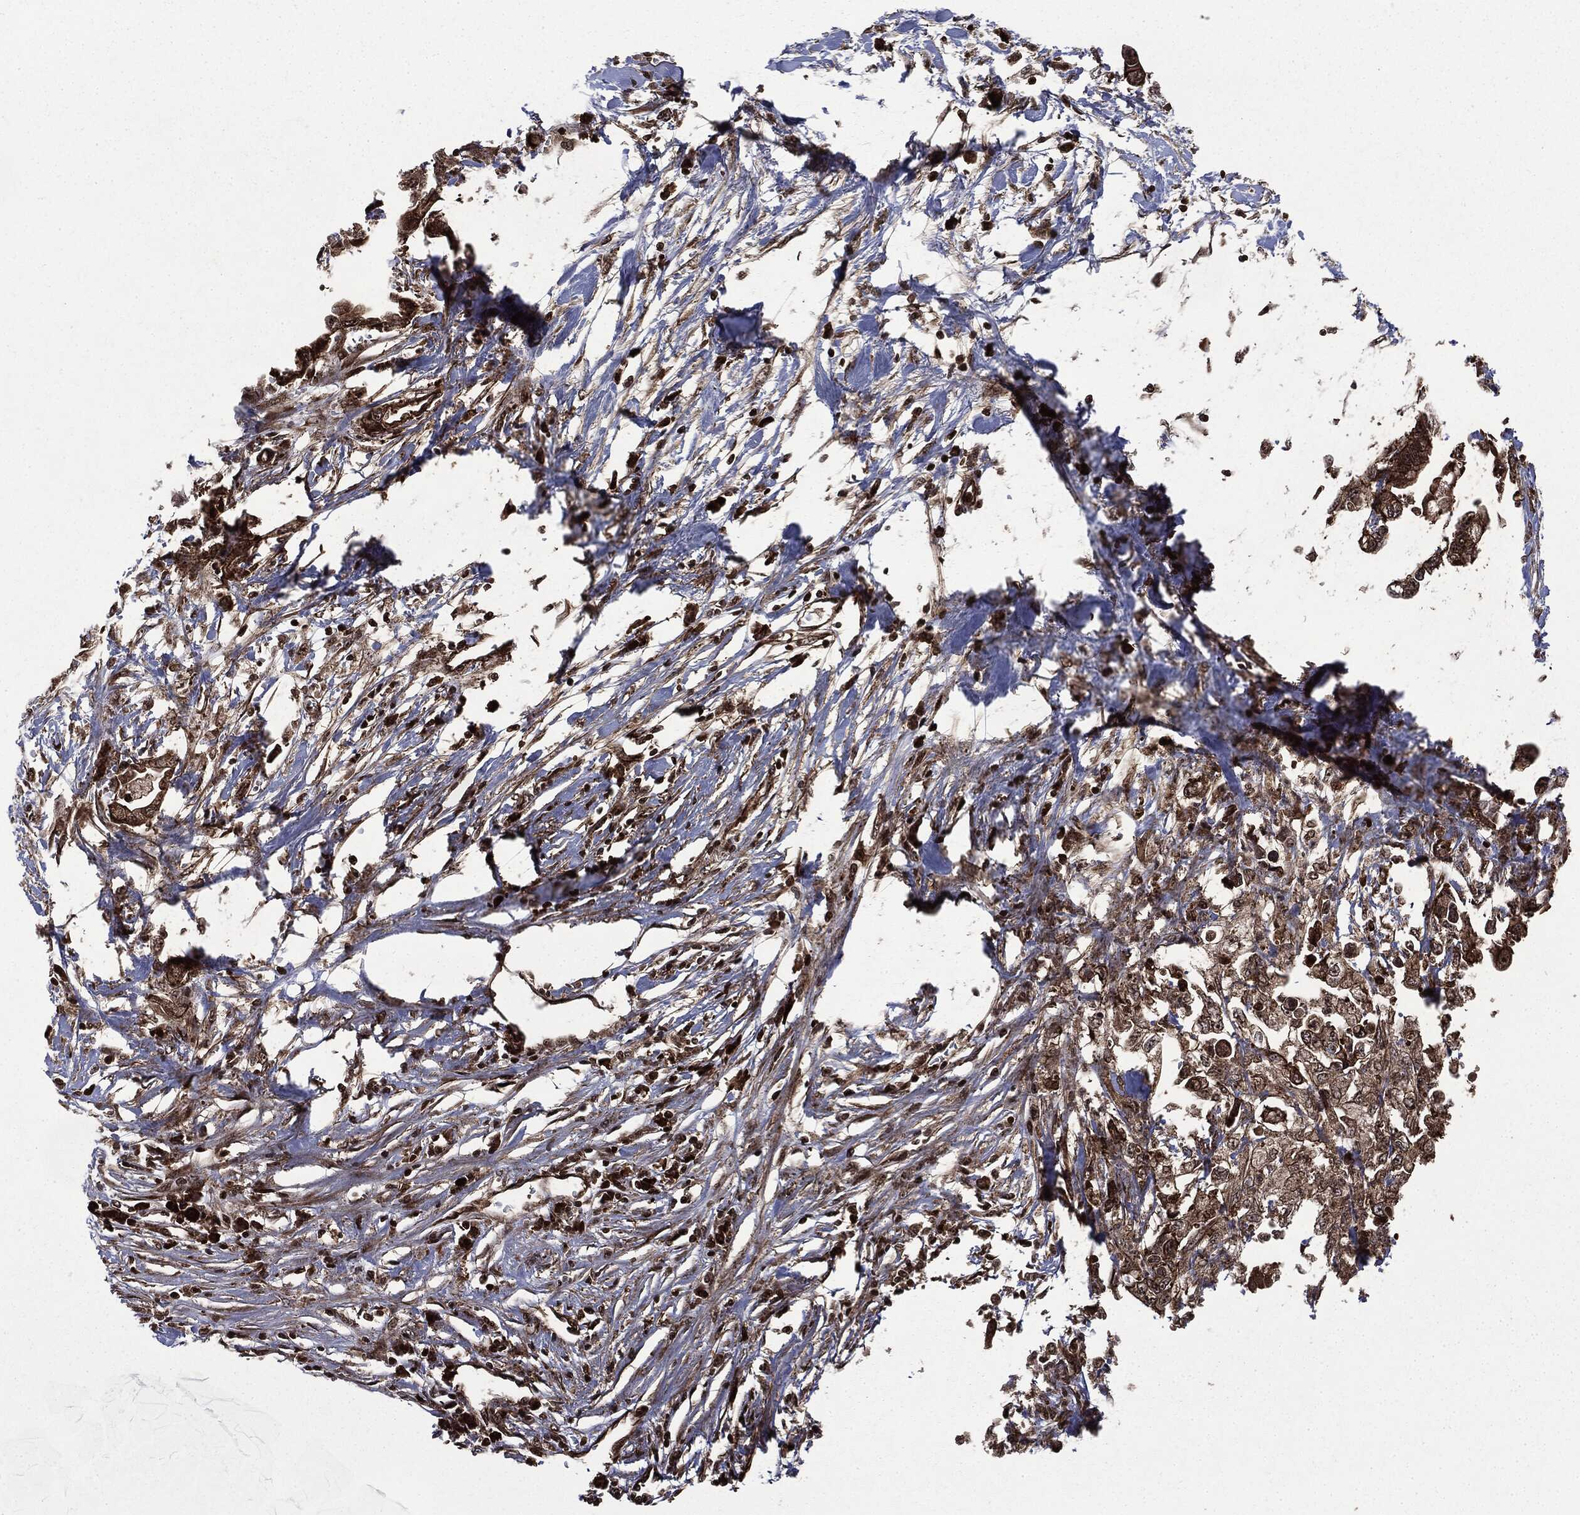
{"staining": {"intensity": "moderate", "quantity": ">75%", "location": "cytoplasmic/membranous,nuclear"}, "tissue": "pancreatic cancer", "cell_type": "Tumor cells", "image_type": "cancer", "snomed": [{"axis": "morphology", "description": "Adenocarcinoma, NOS"}, {"axis": "topography", "description": "Pancreas"}], "caption": "This micrograph displays immunohistochemistry (IHC) staining of human pancreatic cancer, with medium moderate cytoplasmic/membranous and nuclear staining in approximately >75% of tumor cells.", "gene": "CARD6", "patient": {"sex": "male", "age": 61}}